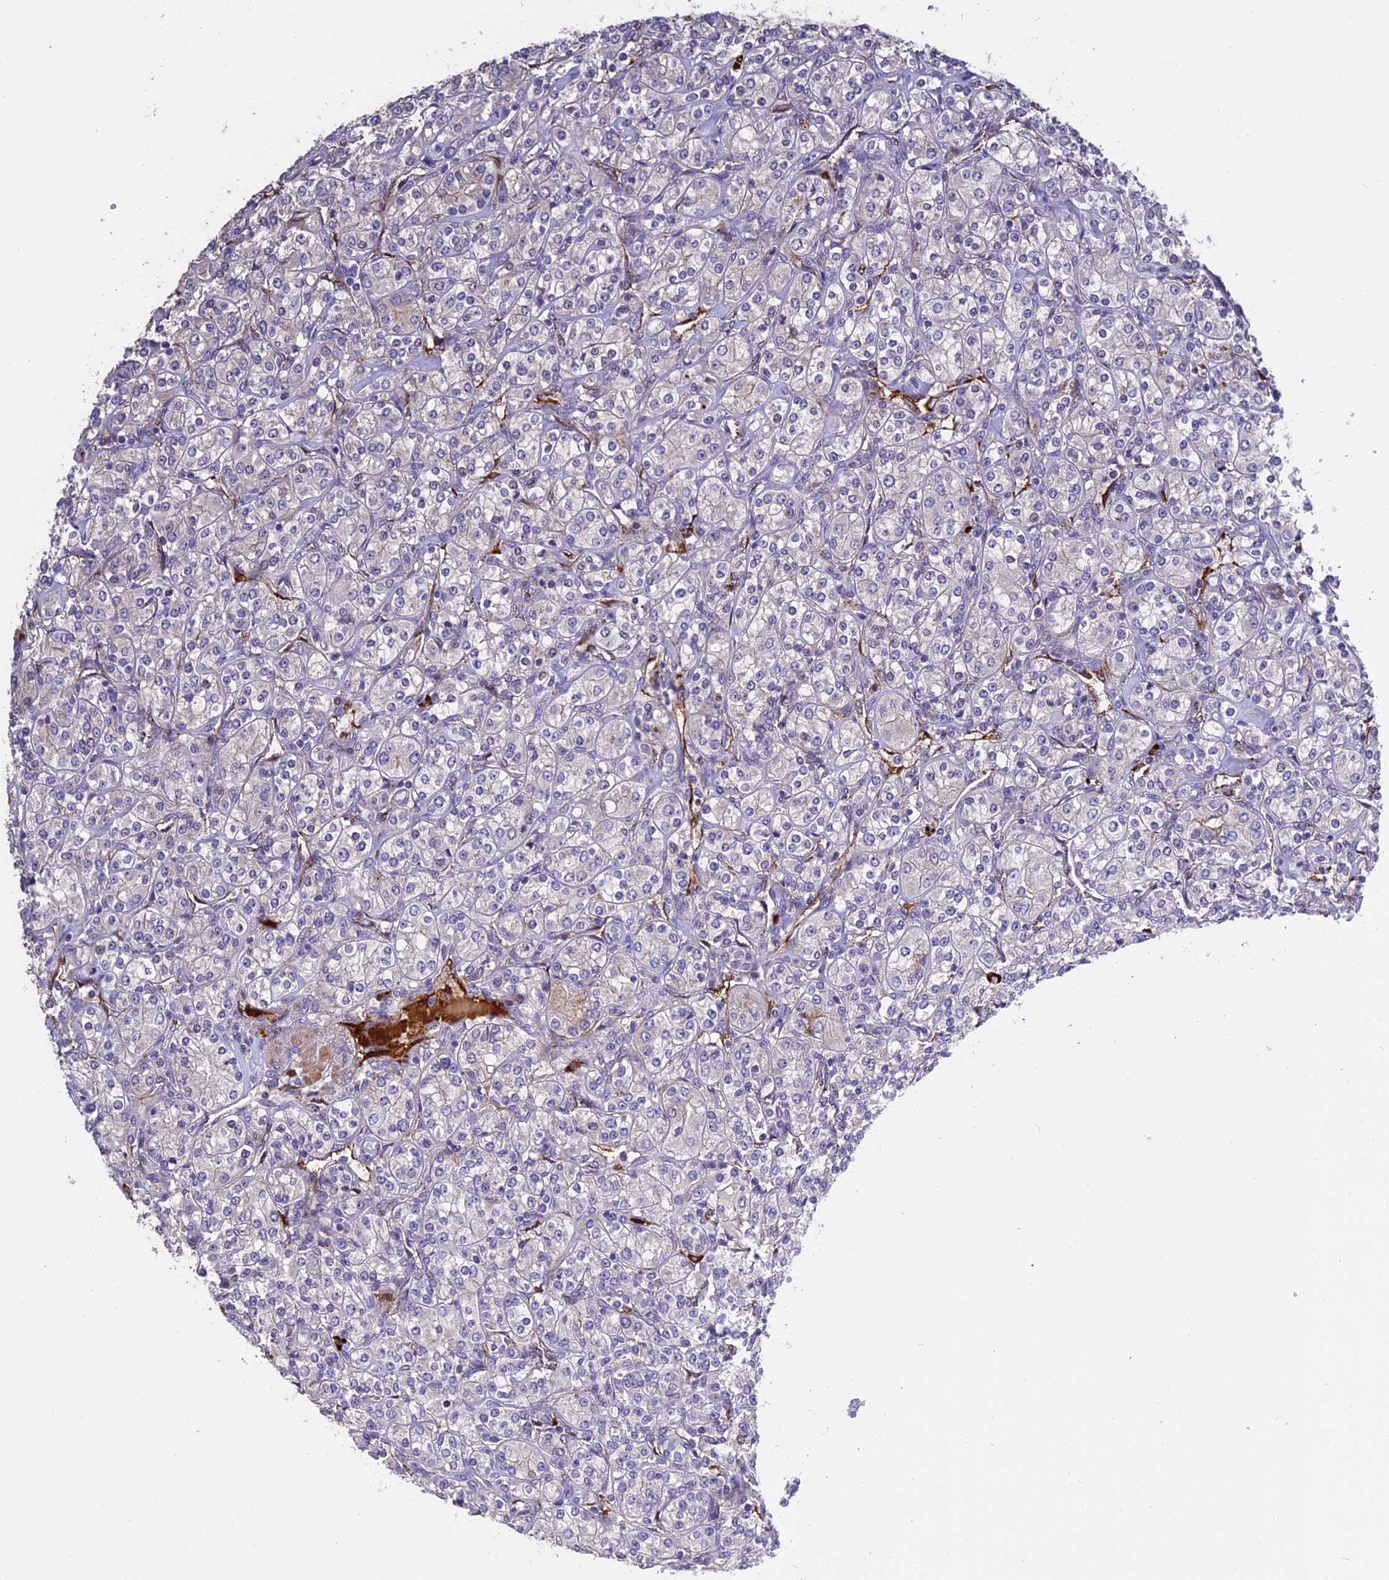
{"staining": {"intensity": "negative", "quantity": "none", "location": "none"}, "tissue": "renal cancer", "cell_type": "Tumor cells", "image_type": "cancer", "snomed": [{"axis": "morphology", "description": "Adenocarcinoma, NOS"}, {"axis": "topography", "description": "Kidney"}], "caption": "A photomicrograph of adenocarcinoma (renal) stained for a protein displays no brown staining in tumor cells.", "gene": "MFSD2A", "patient": {"sex": "male", "age": 77}}